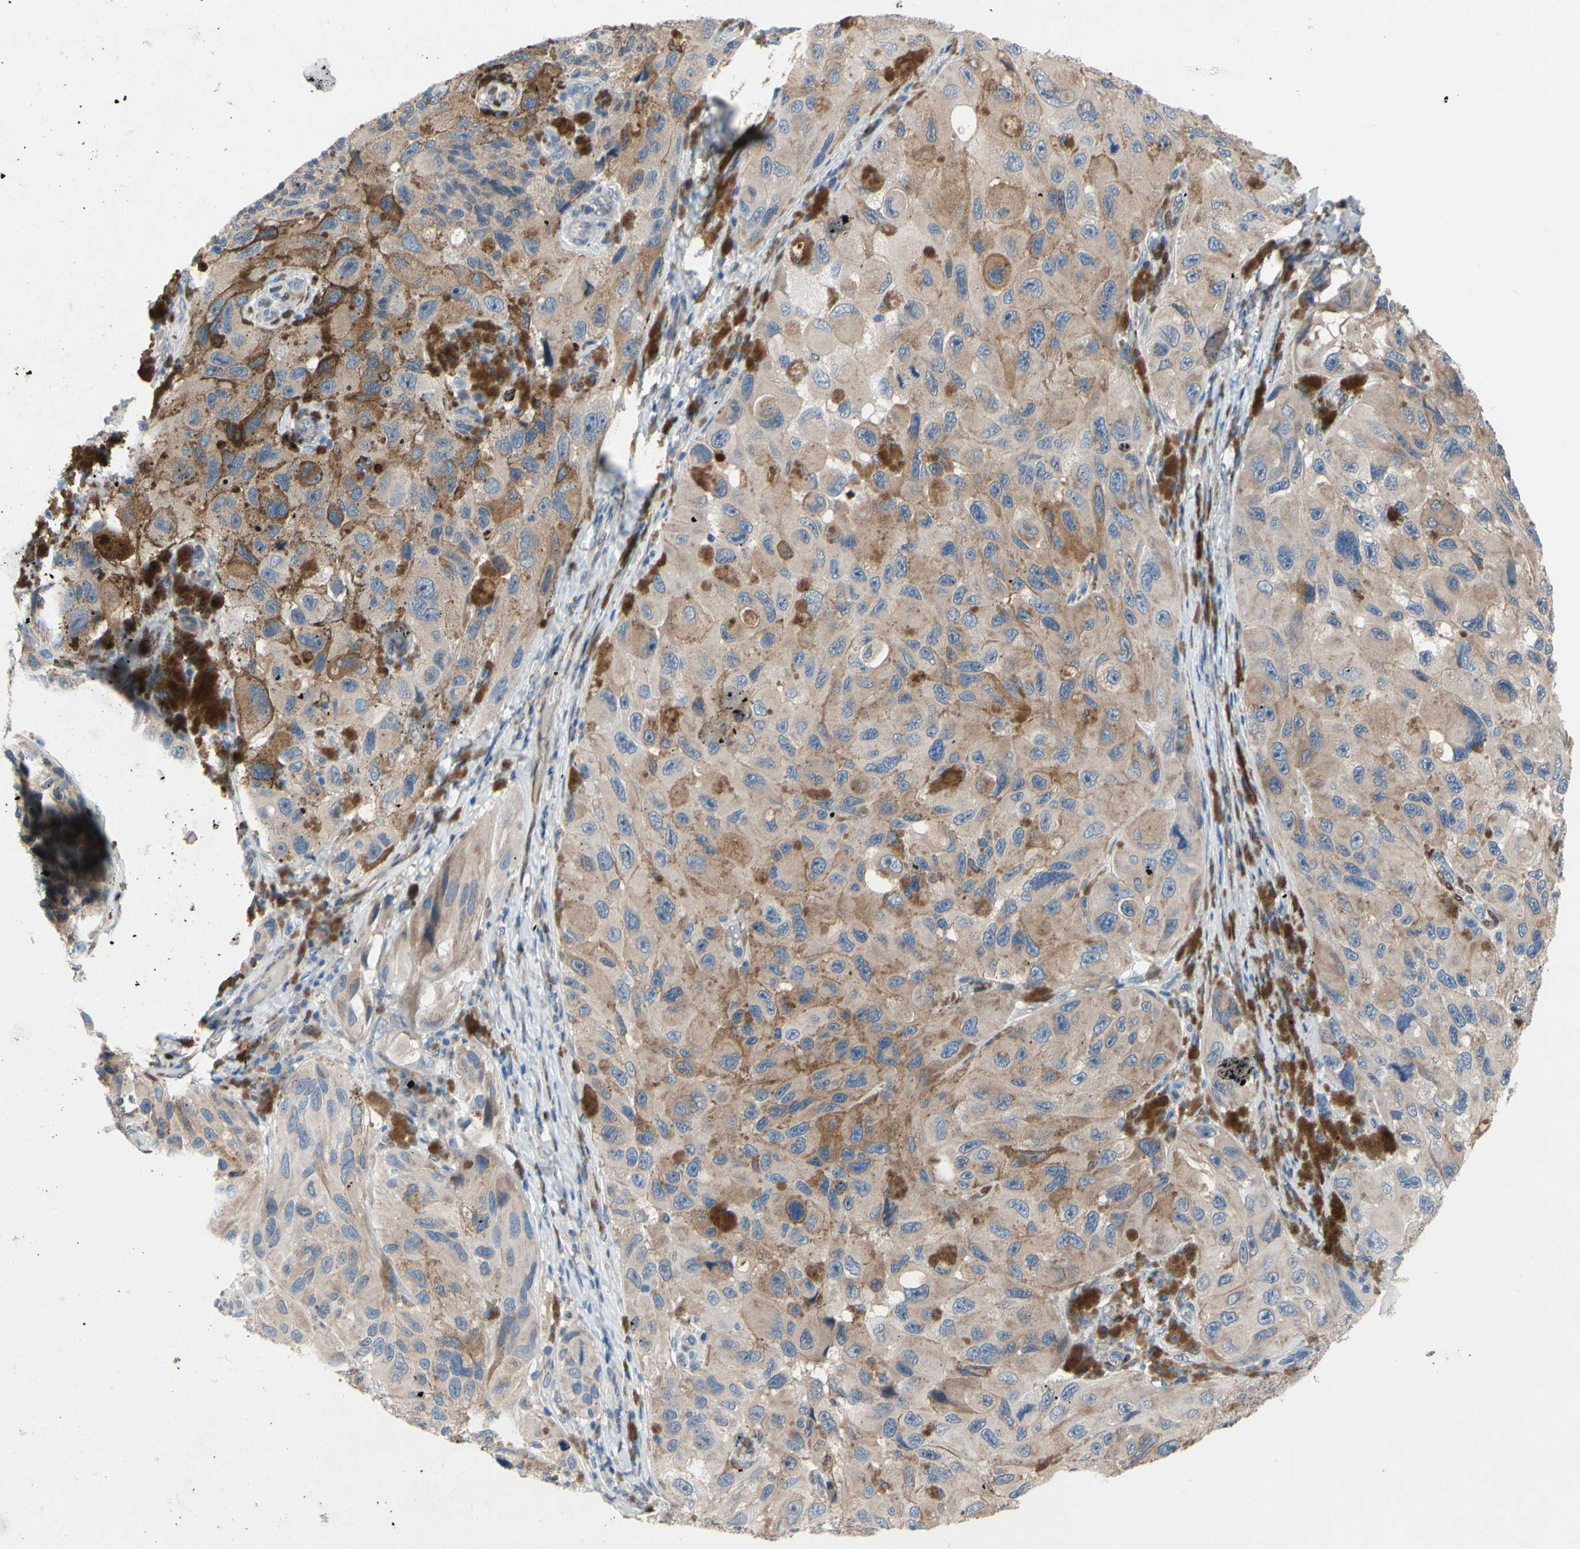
{"staining": {"intensity": "weak", "quantity": ">75%", "location": "cytoplasmic/membranous"}, "tissue": "melanoma", "cell_type": "Tumor cells", "image_type": "cancer", "snomed": [{"axis": "morphology", "description": "Malignant melanoma, NOS"}, {"axis": "topography", "description": "Skin"}], "caption": "Brown immunohistochemical staining in malignant melanoma displays weak cytoplasmic/membranous positivity in approximately >75% of tumor cells.", "gene": "PRXL2A", "patient": {"sex": "female", "age": 73}}